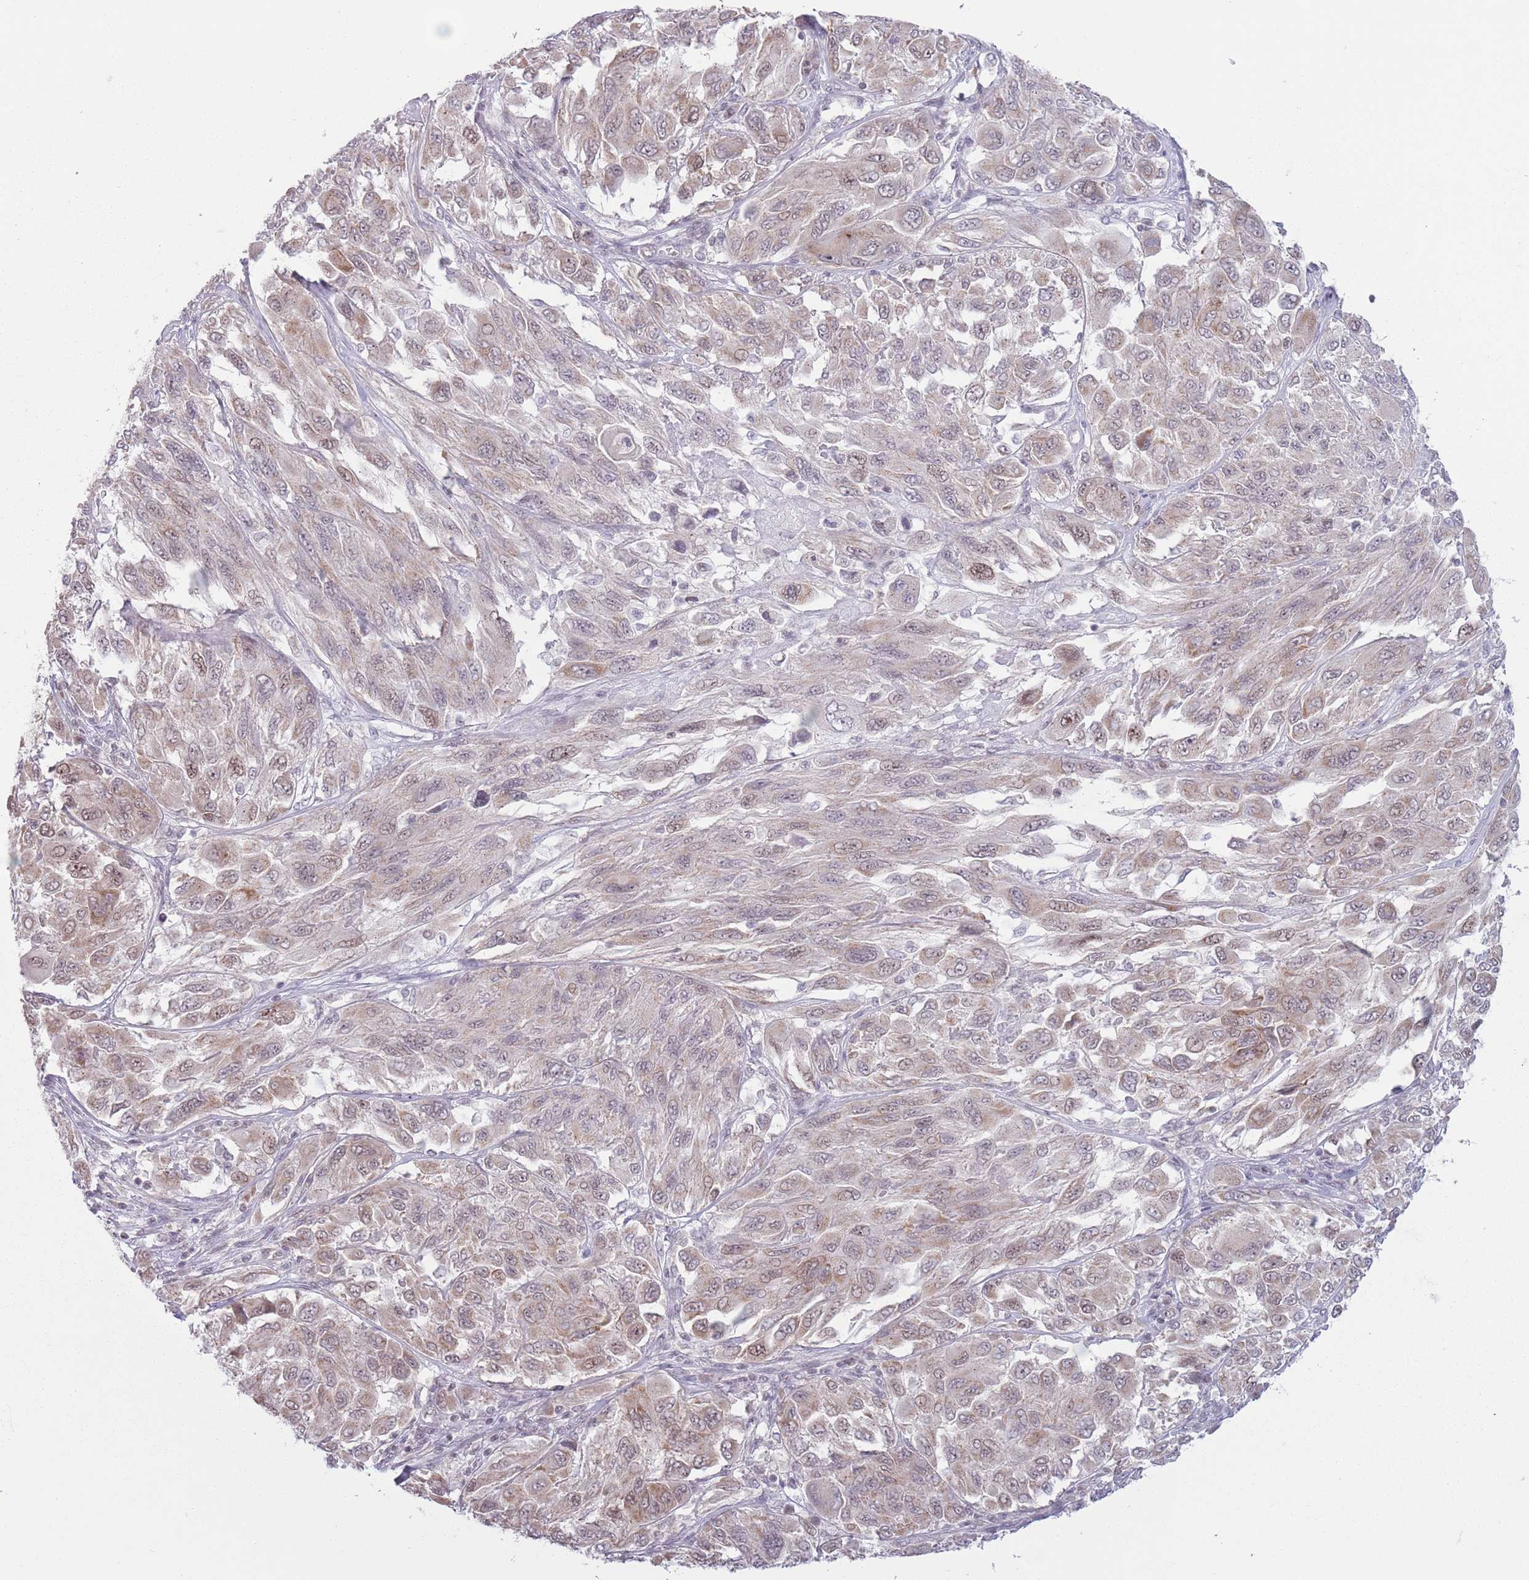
{"staining": {"intensity": "moderate", "quantity": "<25%", "location": "nuclear"}, "tissue": "melanoma", "cell_type": "Tumor cells", "image_type": "cancer", "snomed": [{"axis": "morphology", "description": "Malignant melanoma, NOS"}, {"axis": "topography", "description": "Skin"}], "caption": "DAB (3,3'-diaminobenzidine) immunohistochemical staining of melanoma exhibits moderate nuclear protein positivity in about <25% of tumor cells. The staining was performed using DAB (3,3'-diaminobenzidine) to visualize the protein expression in brown, while the nuclei were stained in blue with hematoxylin (Magnification: 20x).", "gene": "MRPL34", "patient": {"sex": "female", "age": 91}}